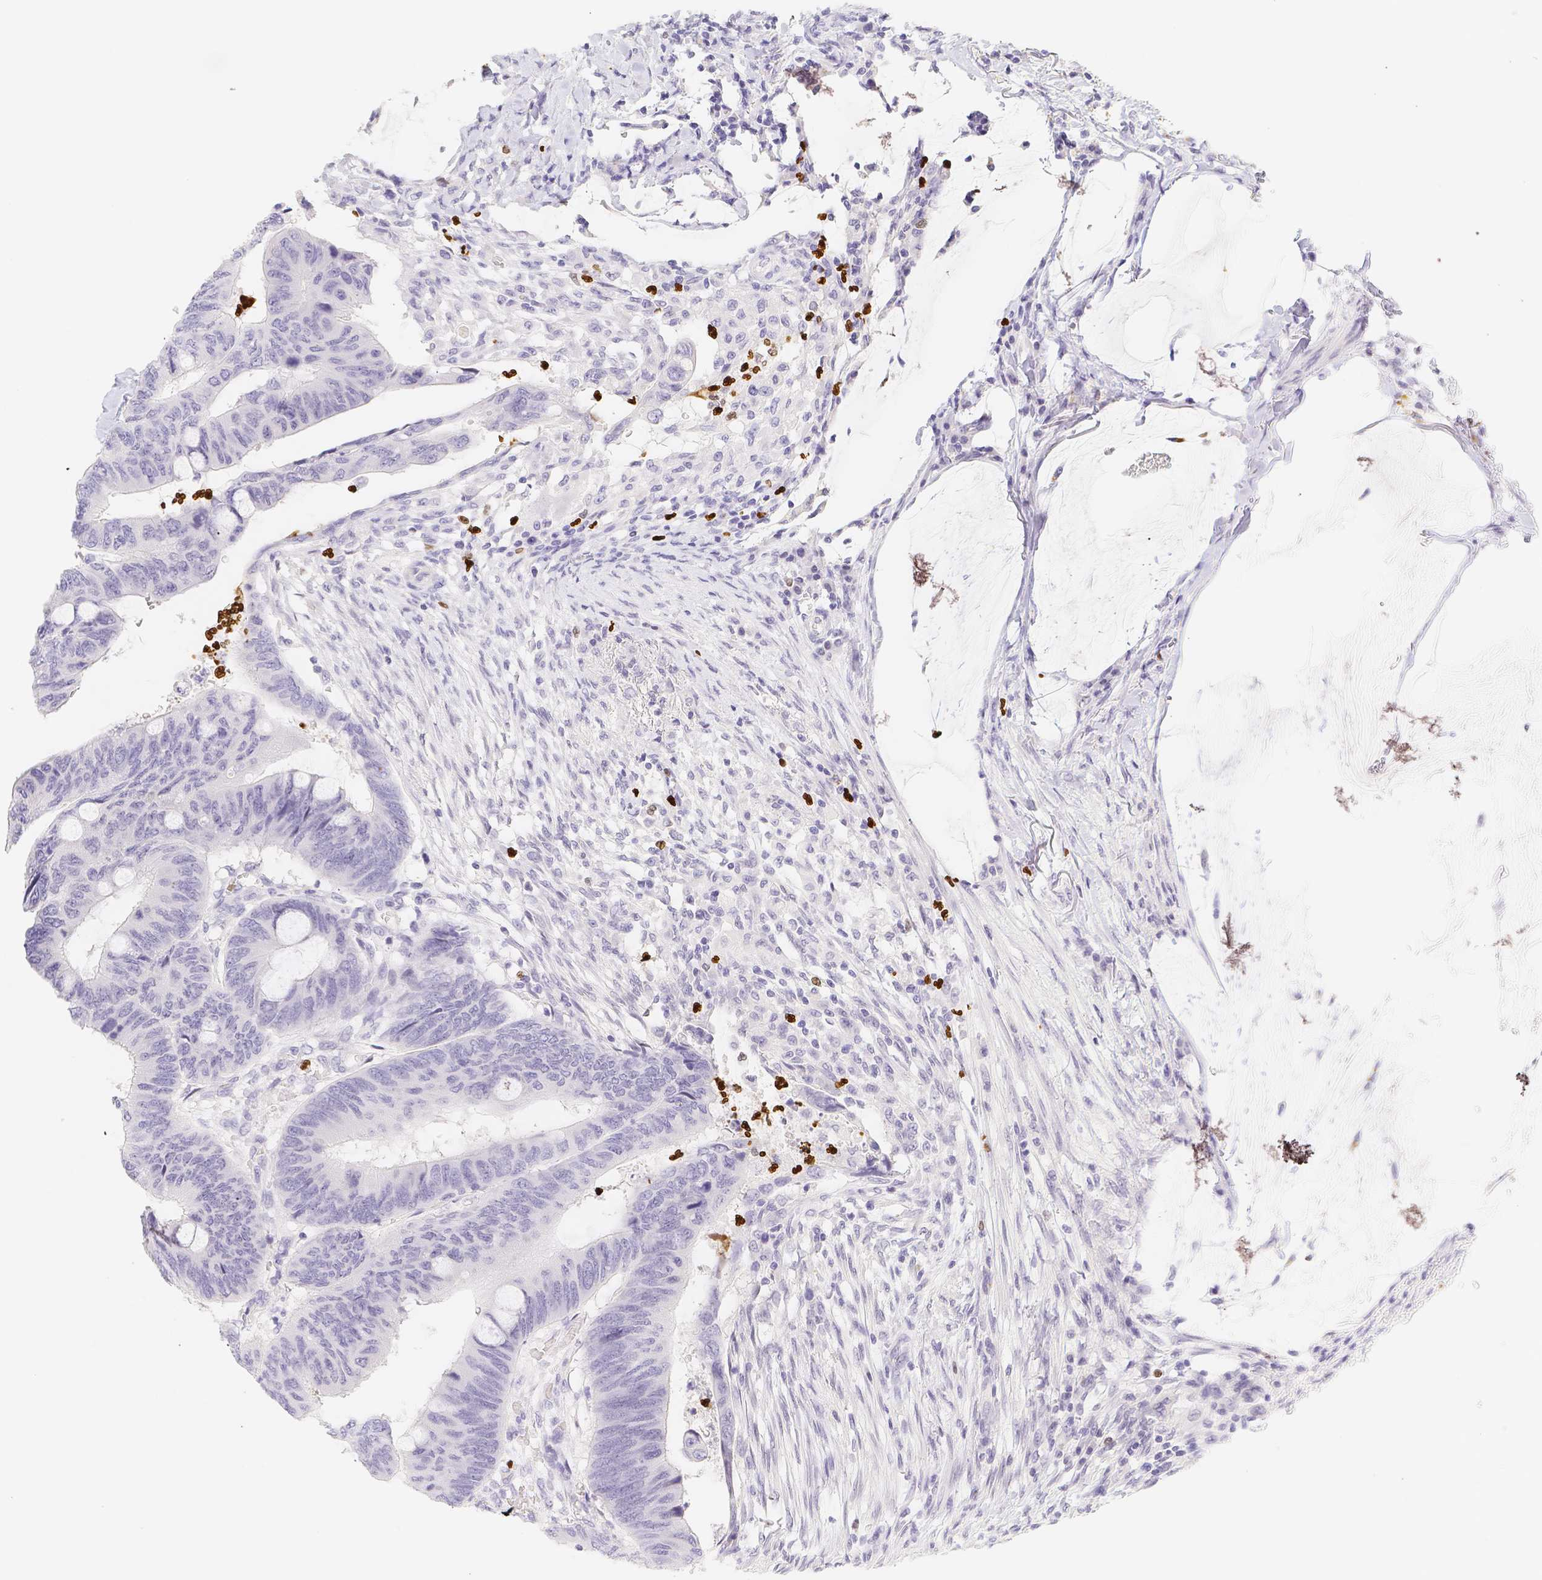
{"staining": {"intensity": "negative", "quantity": "none", "location": "none"}, "tissue": "colorectal cancer", "cell_type": "Tumor cells", "image_type": "cancer", "snomed": [{"axis": "morphology", "description": "Normal tissue, NOS"}, {"axis": "morphology", "description": "Adenocarcinoma, NOS"}, {"axis": "topography", "description": "Rectum"}], "caption": "IHC photomicrograph of adenocarcinoma (colorectal) stained for a protein (brown), which reveals no staining in tumor cells.", "gene": "PADI4", "patient": {"sex": "male", "age": 92}}